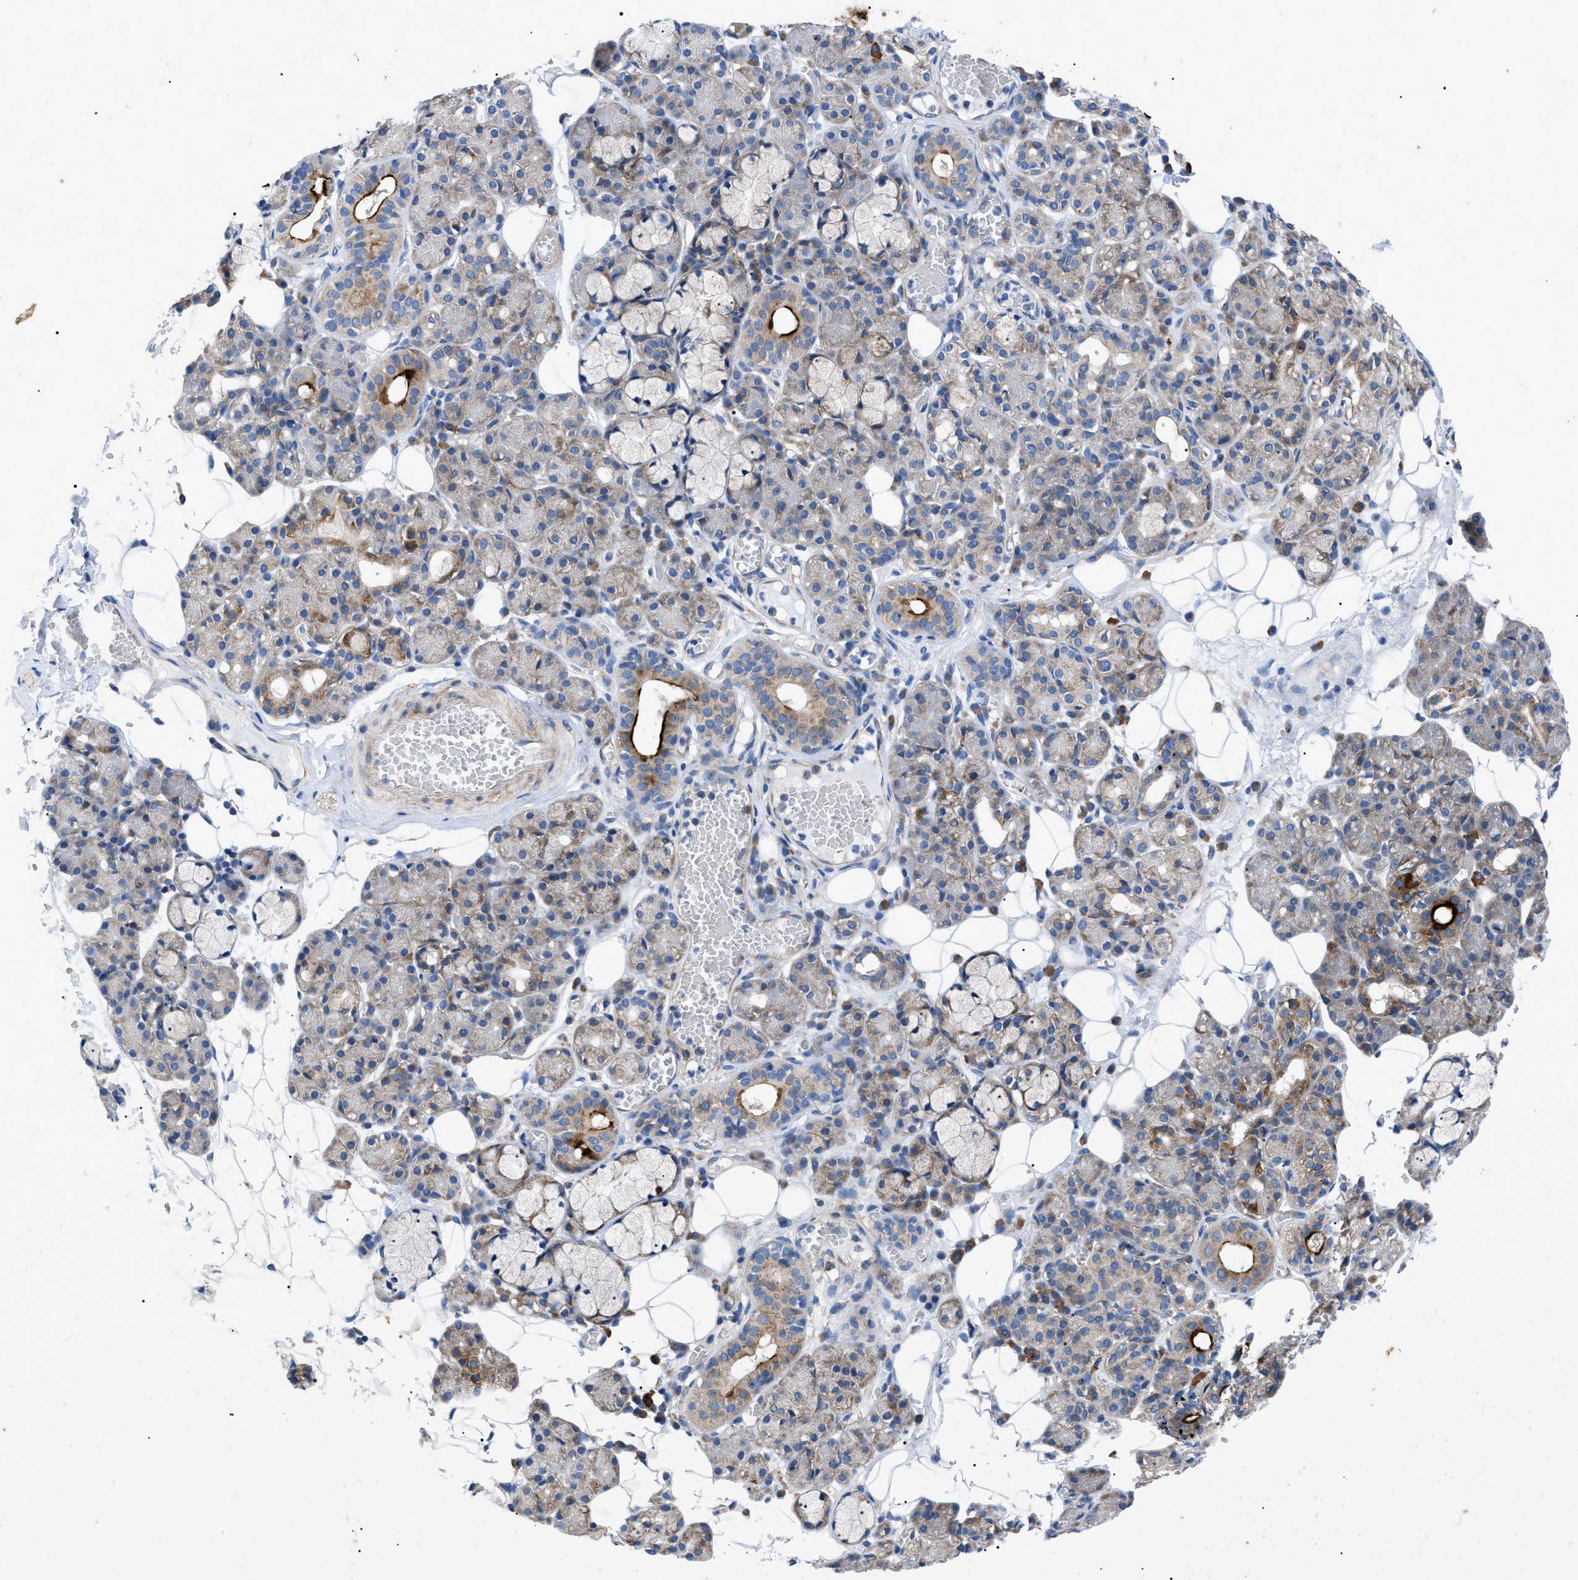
{"staining": {"intensity": "strong", "quantity": "<25%", "location": "cytoplasmic/membranous"}, "tissue": "salivary gland", "cell_type": "Glandular cells", "image_type": "normal", "snomed": [{"axis": "morphology", "description": "Normal tissue, NOS"}, {"axis": "topography", "description": "Salivary gland"}], "caption": "Salivary gland stained with immunohistochemistry shows strong cytoplasmic/membranous staining in approximately <25% of glandular cells. Immunohistochemistry (ihc) stains the protein of interest in brown and the nuclei are stained blue.", "gene": "HSPB8", "patient": {"sex": "male", "age": 63}}